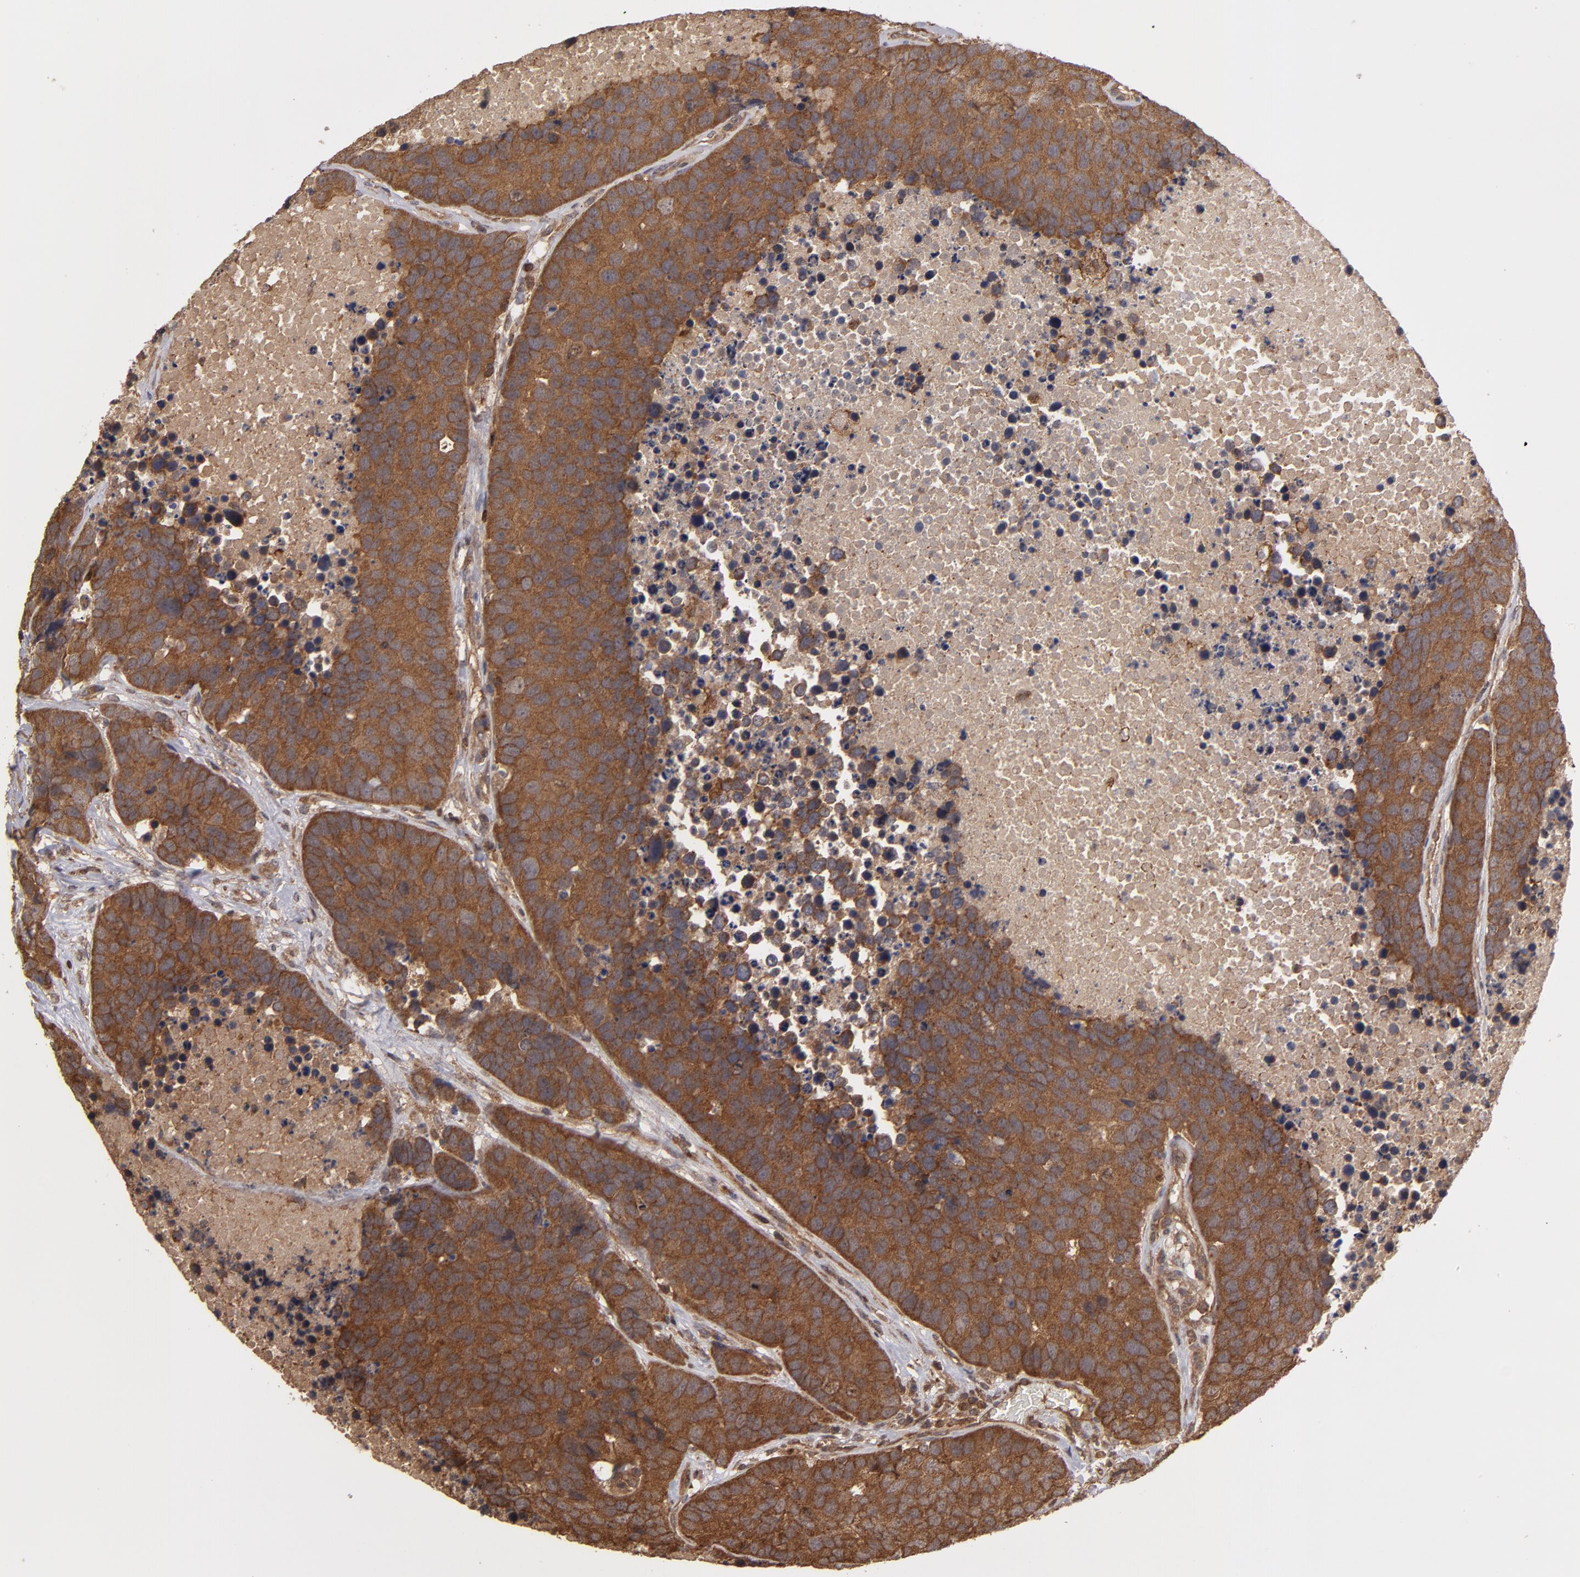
{"staining": {"intensity": "moderate", "quantity": ">75%", "location": "cytoplasmic/membranous"}, "tissue": "carcinoid", "cell_type": "Tumor cells", "image_type": "cancer", "snomed": [{"axis": "morphology", "description": "Carcinoid, malignant, NOS"}, {"axis": "topography", "description": "Lung"}], "caption": "Human carcinoid stained with a protein marker exhibits moderate staining in tumor cells.", "gene": "RPS6KA6", "patient": {"sex": "male", "age": 60}}